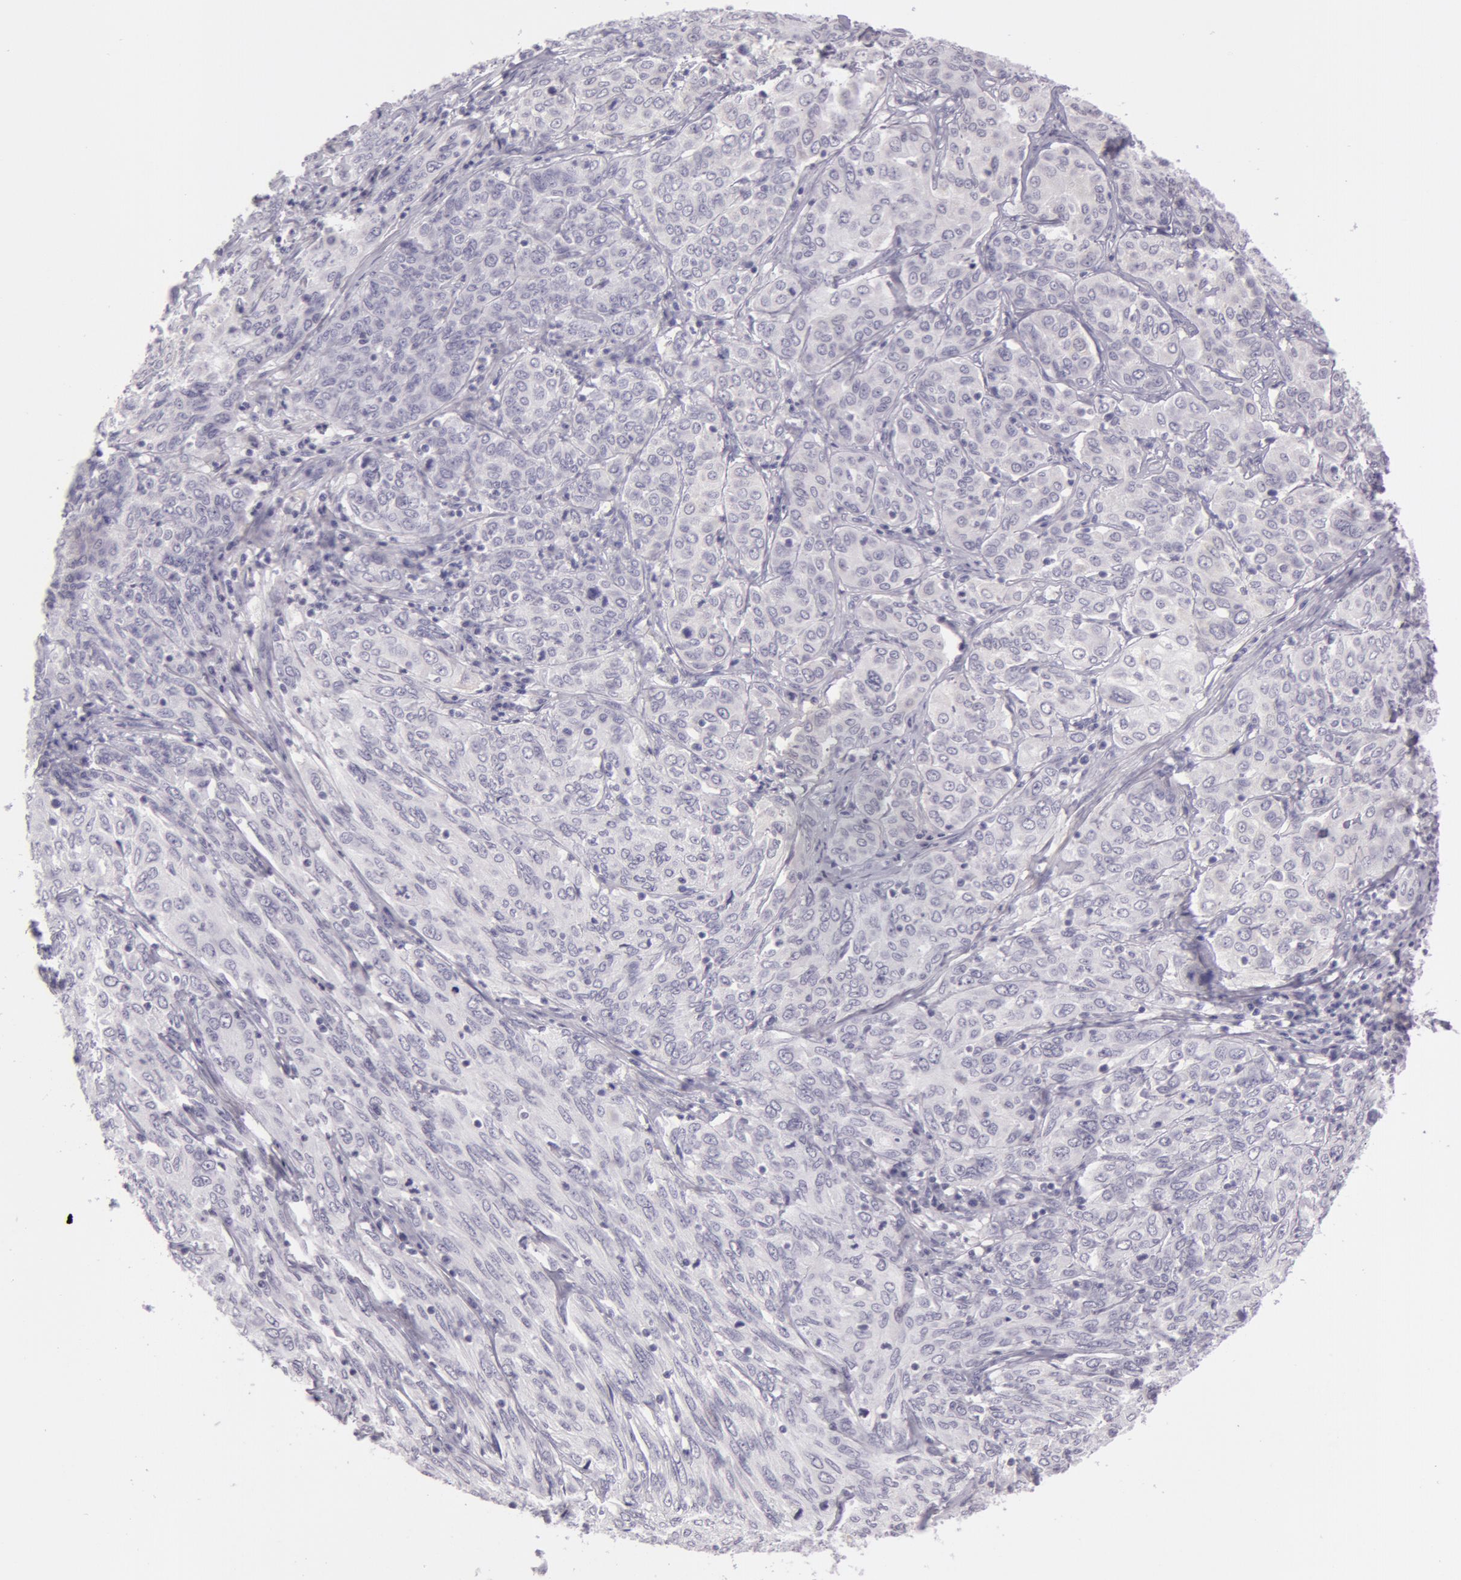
{"staining": {"intensity": "negative", "quantity": "none", "location": "none"}, "tissue": "cervical cancer", "cell_type": "Tumor cells", "image_type": "cancer", "snomed": [{"axis": "morphology", "description": "Squamous cell carcinoma, NOS"}, {"axis": "topography", "description": "Cervix"}], "caption": "Immunohistochemistry image of human cervical squamous cell carcinoma stained for a protein (brown), which displays no expression in tumor cells. The staining was performed using DAB (3,3'-diaminobenzidine) to visualize the protein expression in brown, while the nuclei were stained in blue with hematoxylin (Magnification: 20x).", "gene": "CKB", "patient": {"sex": "female", "age": 38}}